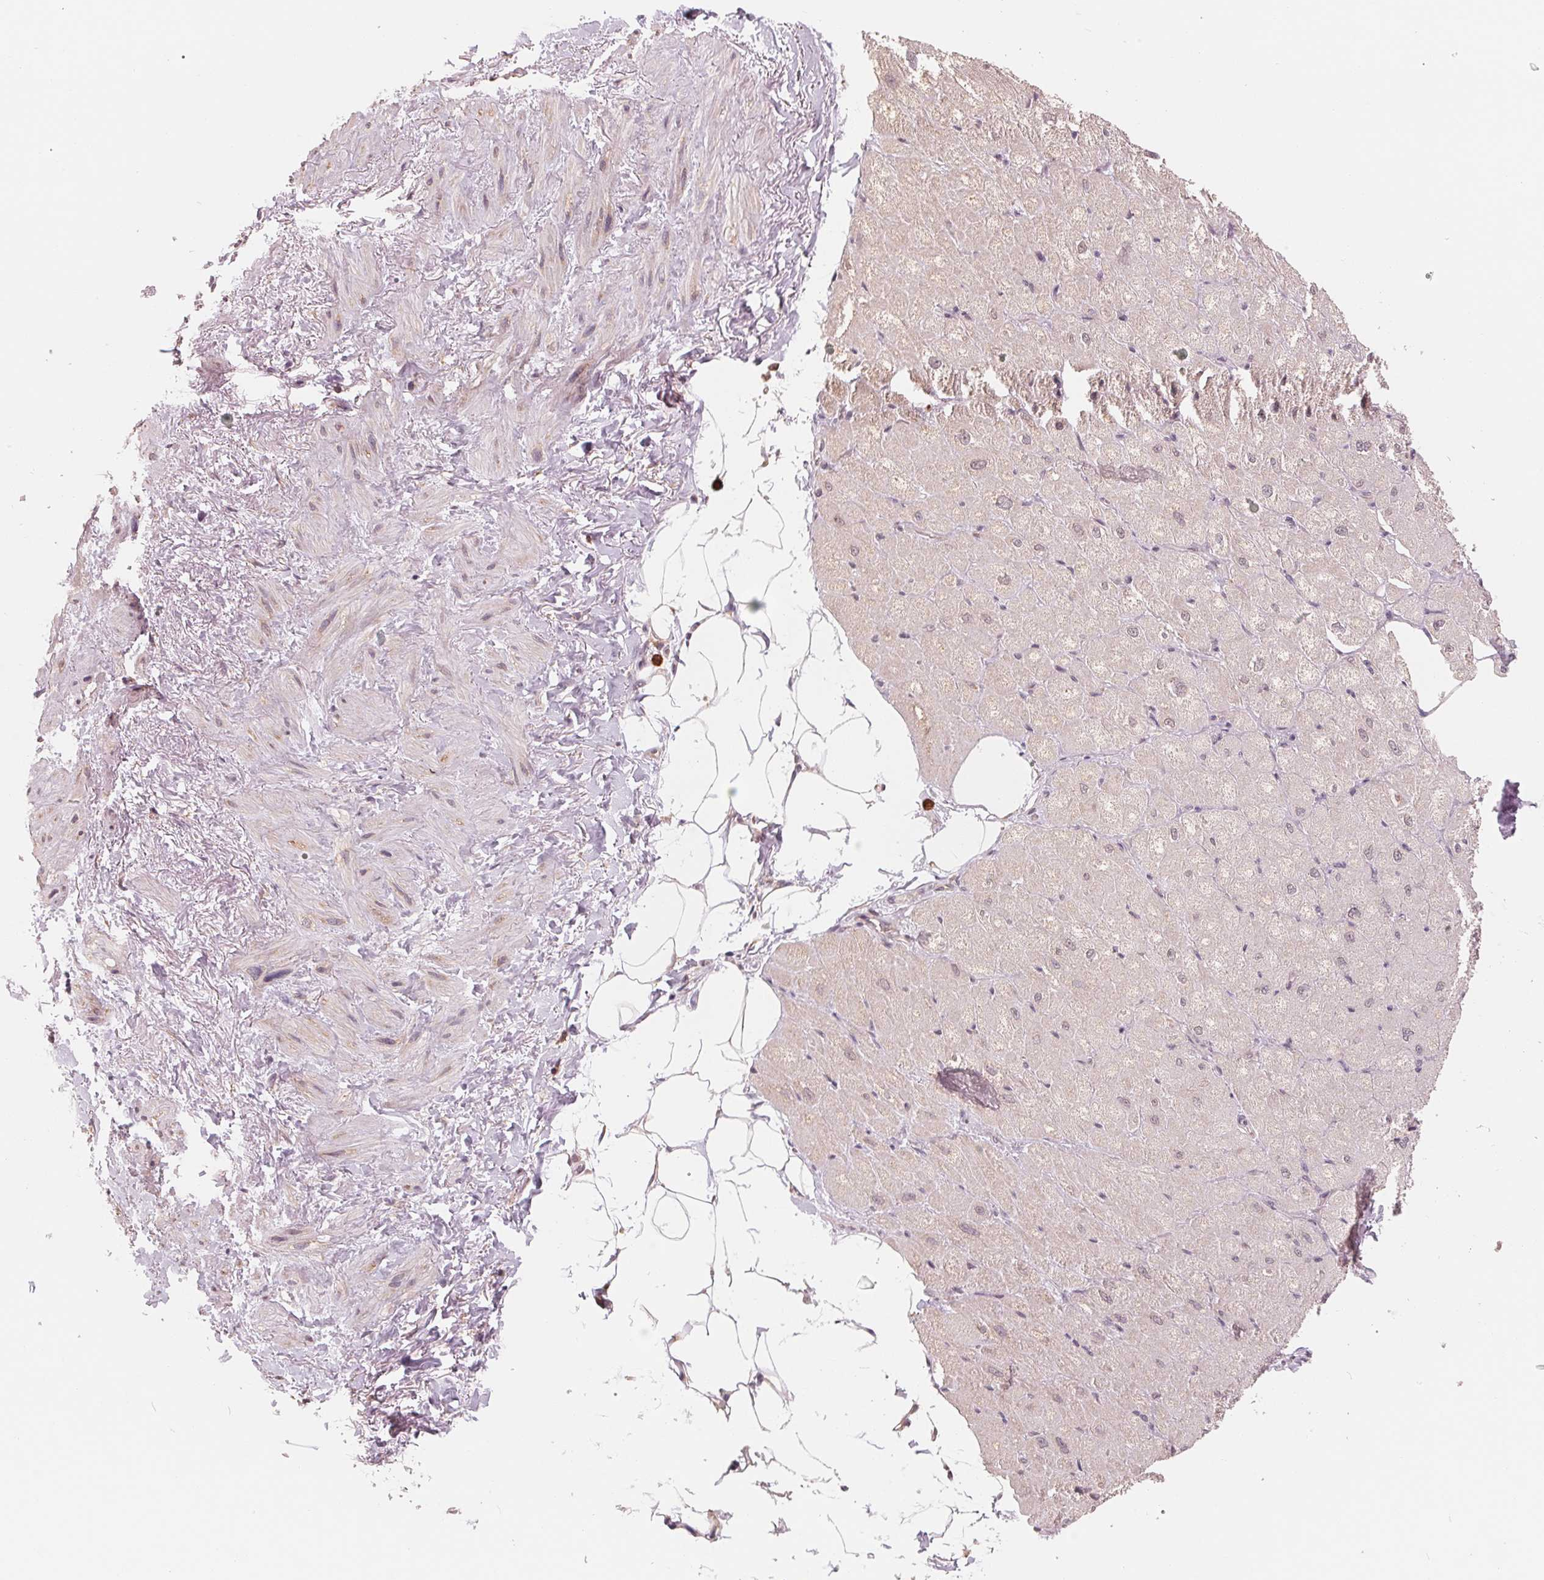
{"staining": {"intensity": "negative", "quantity": "none", "location": "none"}, "tissue": "heart muscle", "cell_type": "Cardiomyocytes", "image_type": "normal", "snomed": [{"axis": "morphology", "description": "Normal tissue, NOS"}, {"axis": "topography", "description": "Heart"}], "caption": "A photomicrograph of heart muscle stained for a protein shows no brown staining in cardiomyocytes.", "gene": "GIGYF2", "patient": {"sex": "male", "age": 62}}